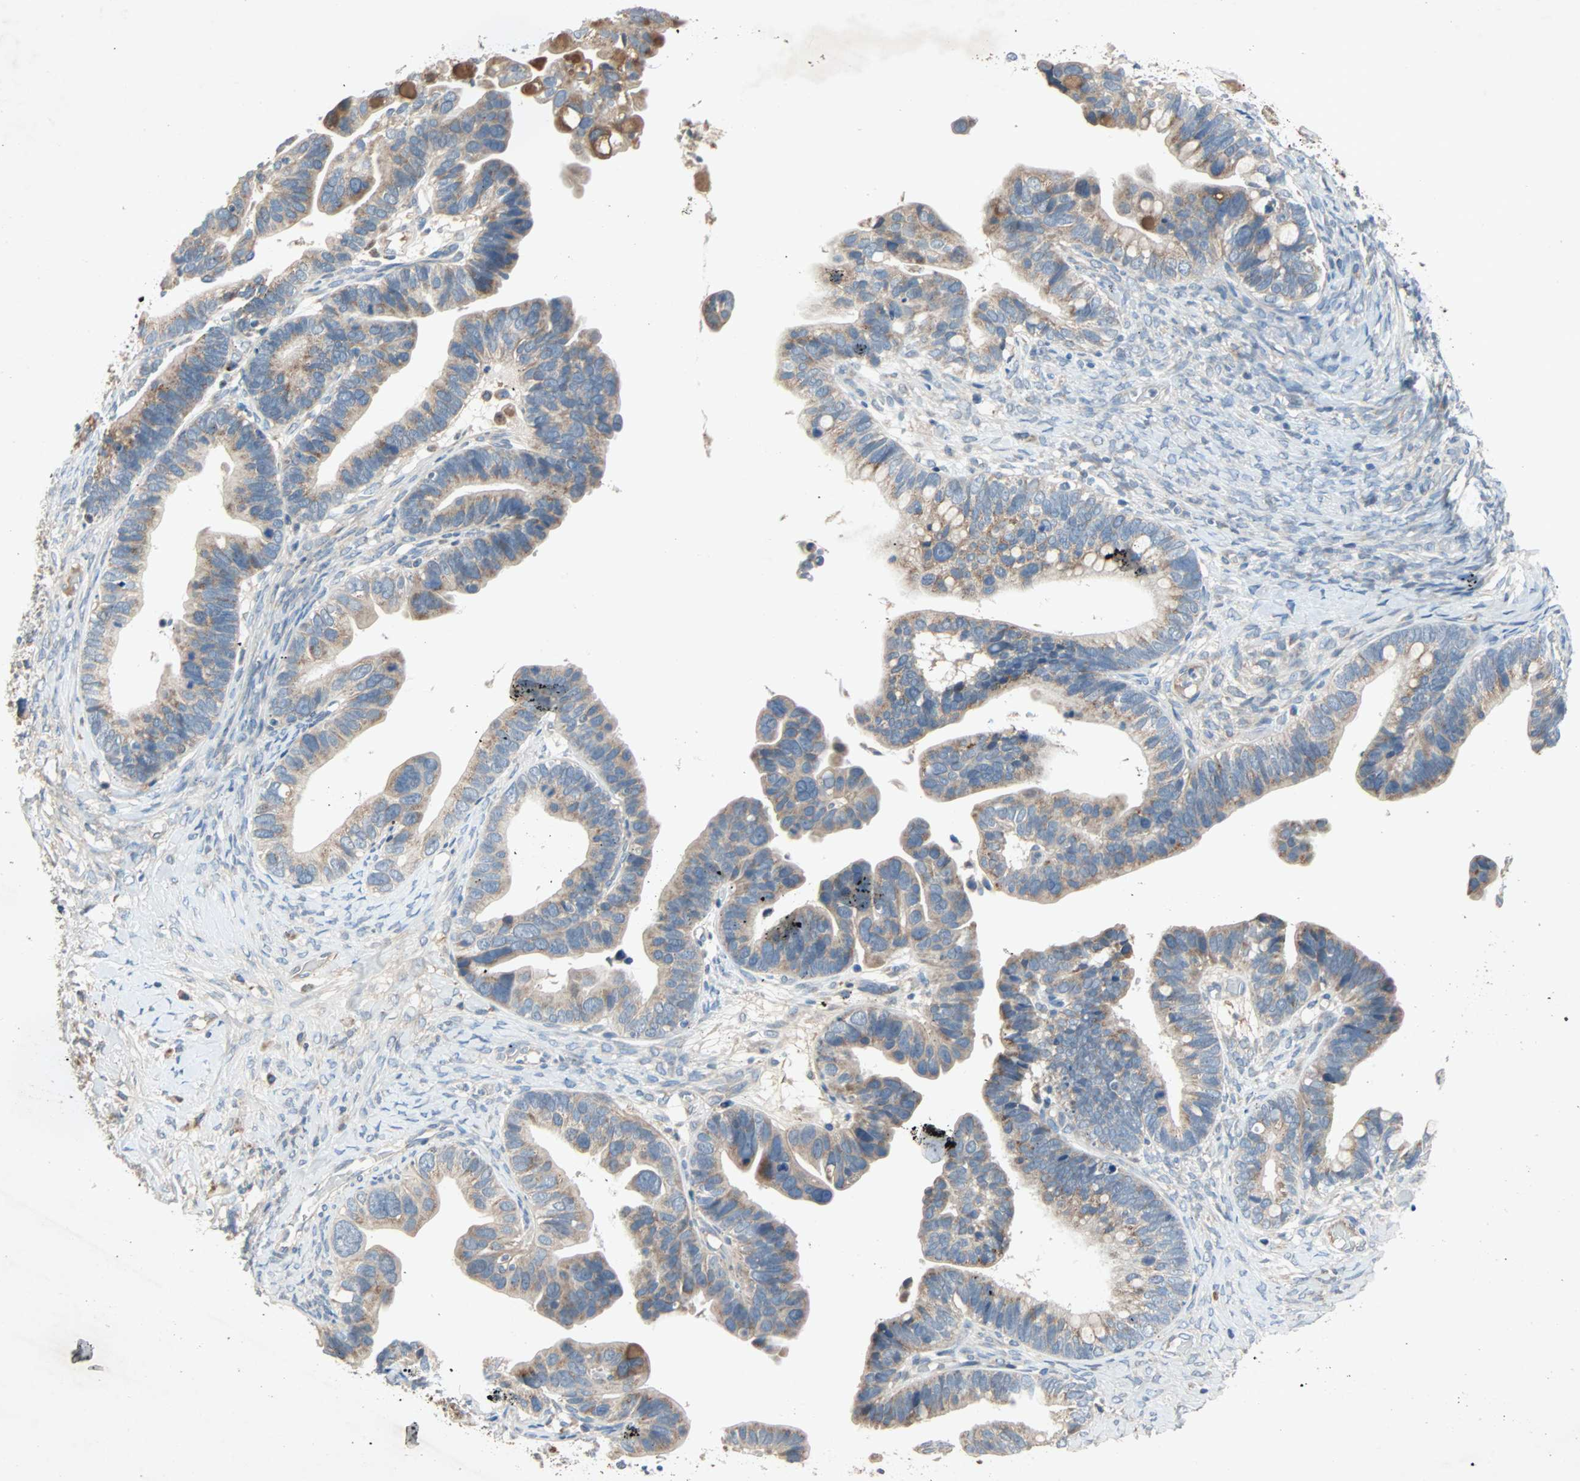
{"staining": {"intensity": "moderate", "quantity": ">75%", "location": "cytoplasmic/membranous"}, "tissue": "ovarian cancer", "cell_type": "Tumor cells", "image_type": "cancer", "snomed": [{"axis": "morphology", "description": "Cystadenocarcinoma, serous, NOS"}, {"axis": "topography", "description": "Ovary"}], "caption": "Human serous cystadenocarcinoma (ovarian) stained for a protein (brown) exhibits moderate cytoplasmic/membranous positive positivity in about >75% of tumor cells.", "gene": "XYLT1", "patient": {"sex": "female", "age": 56}}